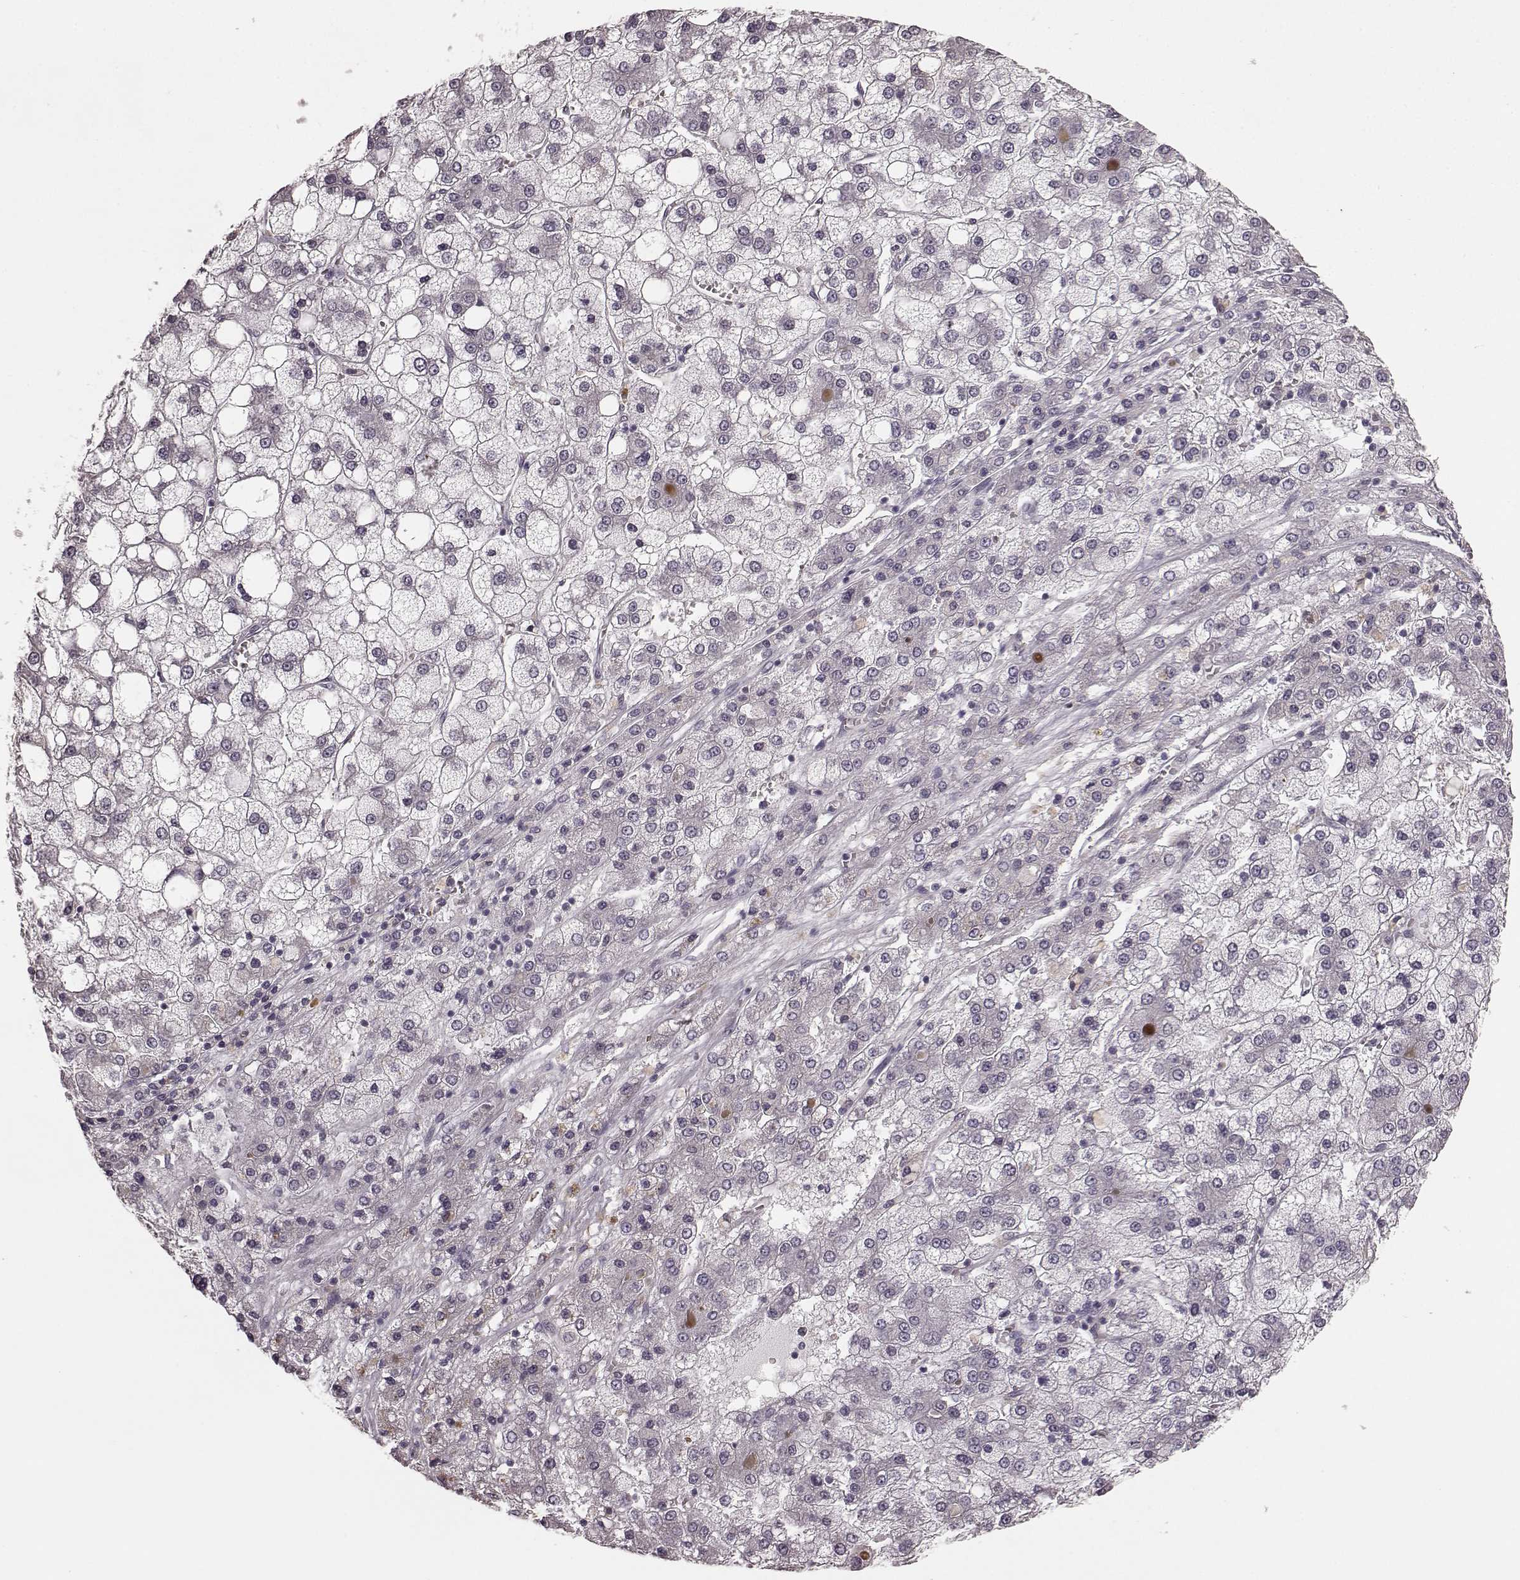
{"staining": {"intensity": "negative", "quantity": "none", "location": "none"}, "tissue": "liver cancer", "cell_type": "Tumor cells", "image_type": "cancer", "snomed": [{"axis": "morphology", "description": "Carcinoma, Hepatocellular, NOS"}, {"axis": "topography", "description": "Liver"}], "caption": "An immunohistochemistry (IHC) micrograph of liver cancer is shown. There is no staining in tumor cells of liver cancer.", "gene": "RIT2", "patient": {"sex": "male", "age": 73}}